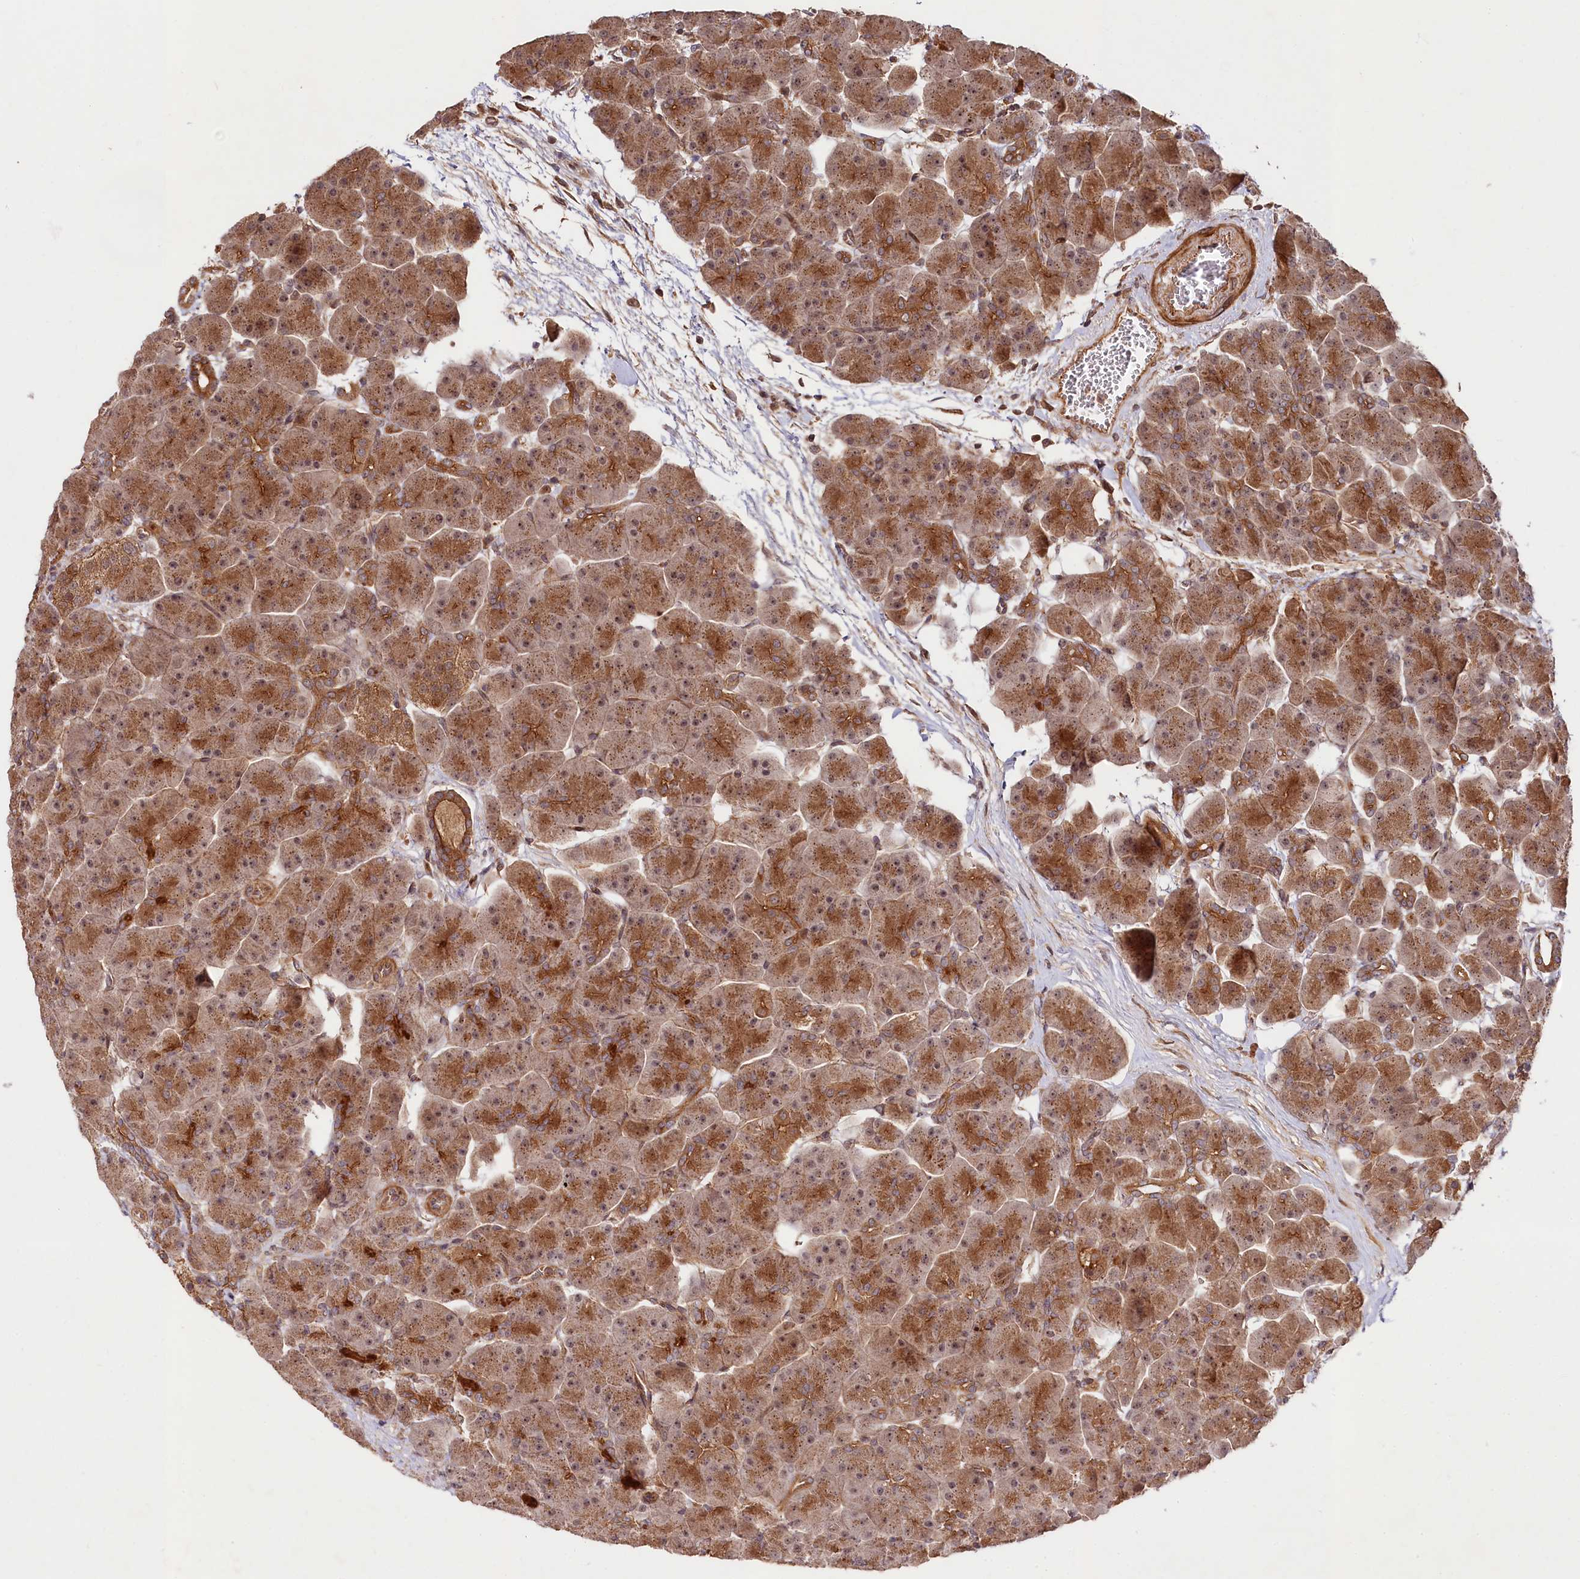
{"staining": {"intensity": "strong", "quantity": ">75%", "location": "cytoplasmic/membranous"}, "tissue": "pancreas", "cell_type": "Exocrine glandular cells", "image_type": "normal", "snomed": [{"axis": "morphology", "description": "Normal tissue, NOS"}, {"axis": "topography", "description": "Pancreas"}], "caption": "This is a histology image of immunohistochemistry staining of unremarkable pancreas, which shows strong expression in the cytoplasmic/membranous of exocrine glandular cells.", "gene": "NEDD1", "patient": {"sex": "male", "age": 66}}